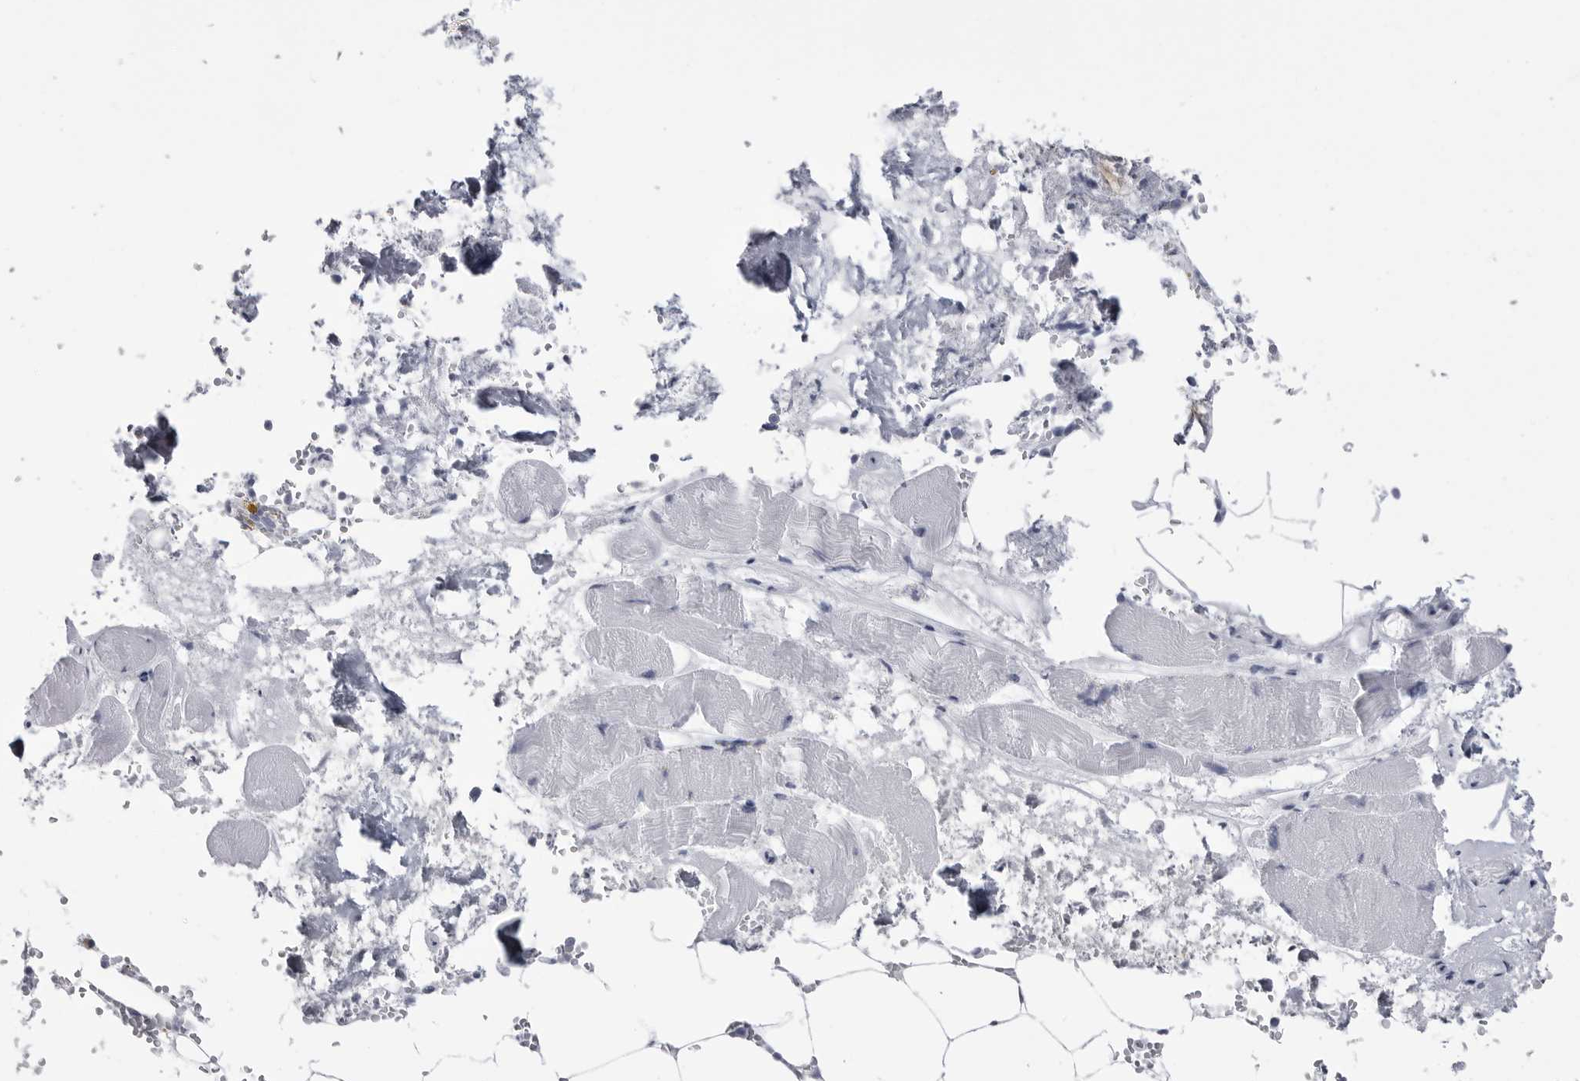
{"staining": {"intensity": "negative", "quantity": "none", "location": "none"}, "tissue": "bone marrow", "cell_type": "Hematopoietic cells", "image_type": "normal", "snomed": [{"axis": "morphology", "description": "Normal tissue, NOS"}, {"axis": "topography", "description": "Bone marrow"}], "caption": "Immunohistochemical staining of benign human bone marrow reveals no significant staining in hematopoietic cells.", "gene": "FH", "patient": {"sex": "male", "age": 70}}